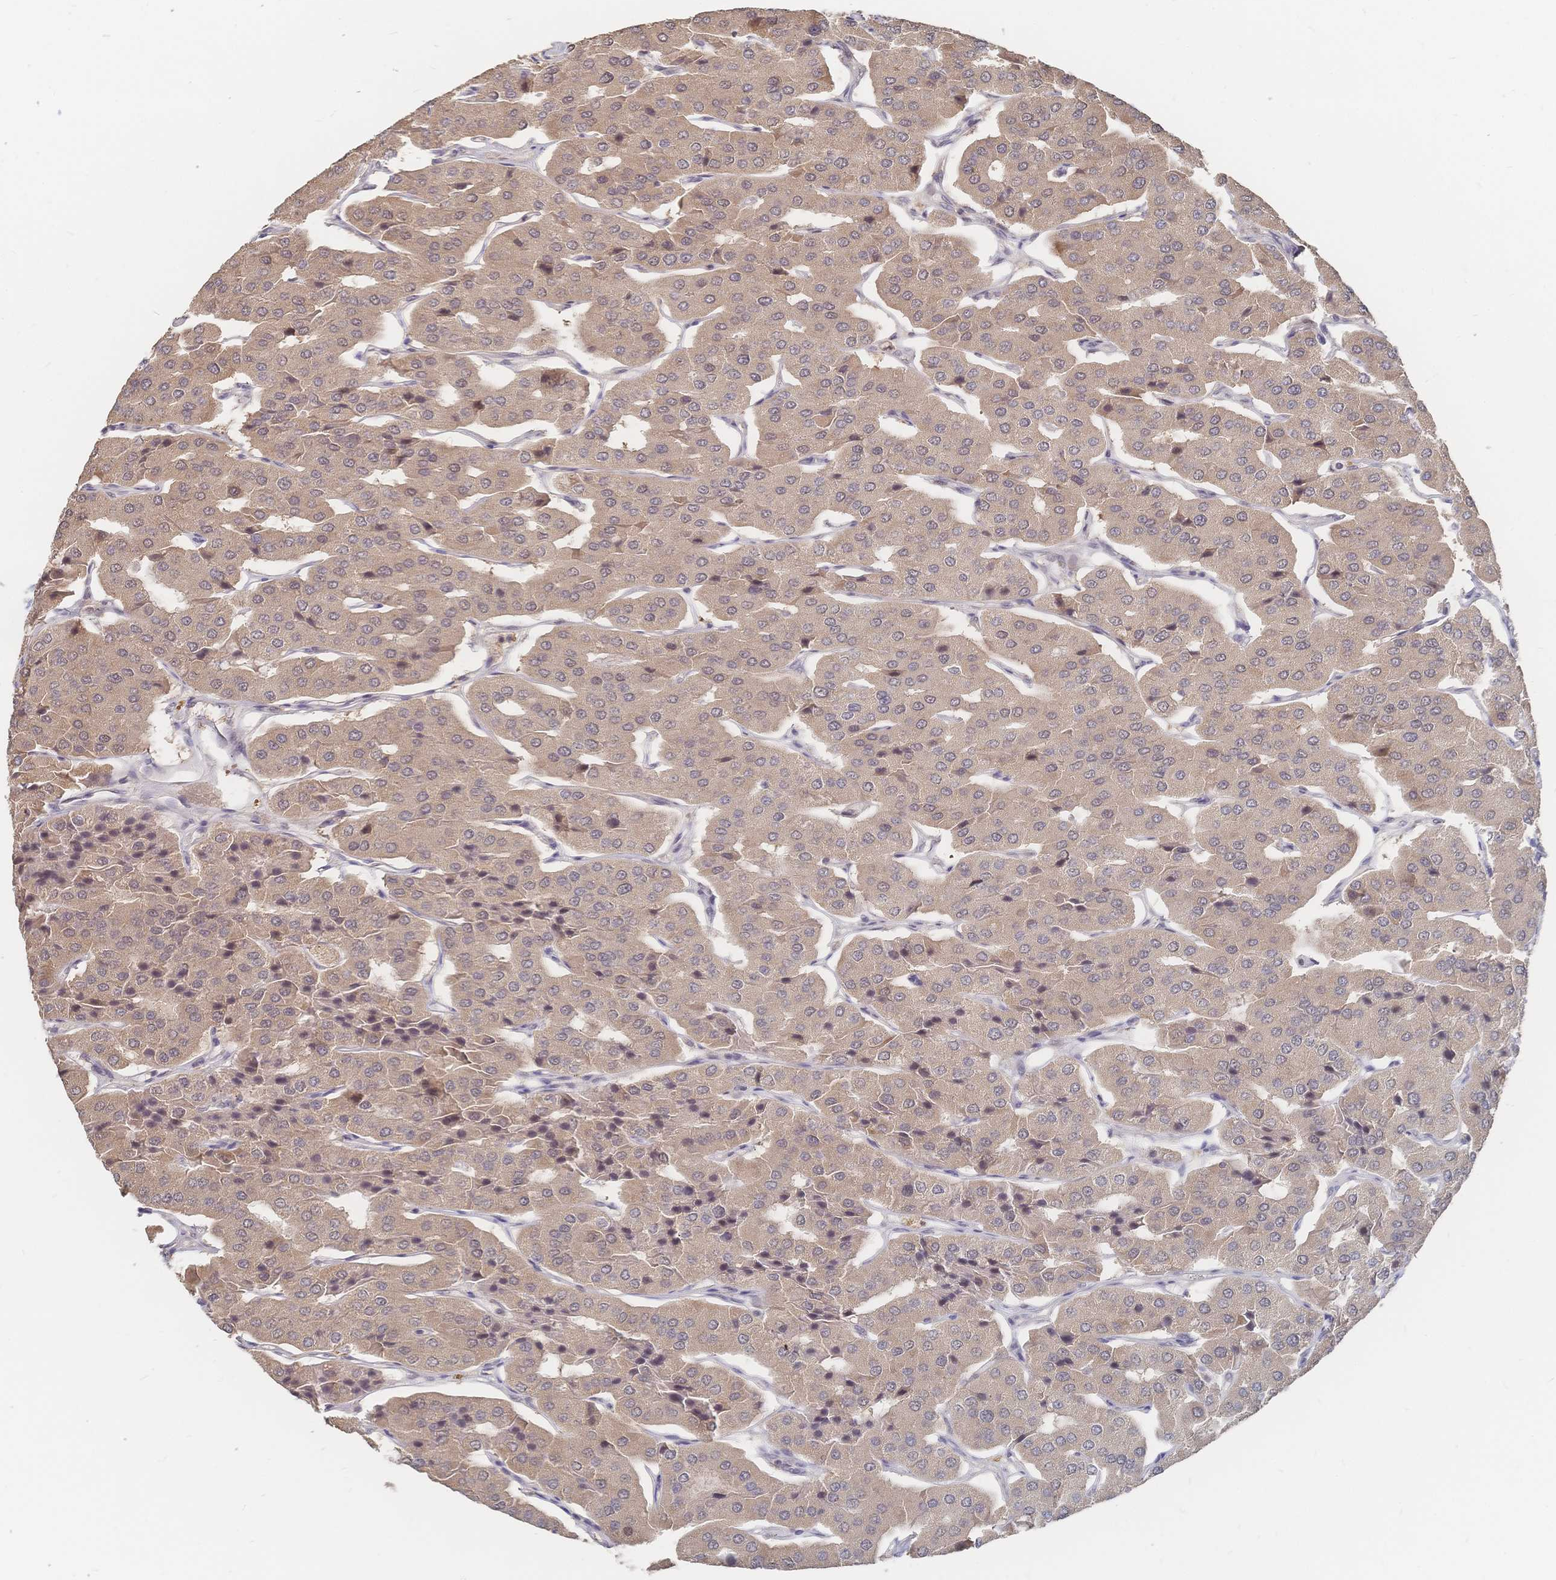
{"staining": {"intensity": "weak", "quantity": ">75%", "location": "cytoplasmic/membranous"}, "tissue": "parathyroid gland", "cell_type": "Glandular cells", "image_type": "normal", "snomed": [{"axis": "morphology", "description": "Normal tissue, NOS"}, {"axis": "morphology", "description": "Adenoma, NOS"}, {"axis": "topography", "description": "Parathyroid gland"}], "caption": "A brown stain labels weak cytoplasmic/membranous staining of a protein in glandular cells of unremarkable parathyroid gland. (DAB (3,3'-diaminobenzidine) = brown stain, brightfield microscopy at high magnification).", "gene": "LRP5", "patient": {"sex": "female", "age": 86}}